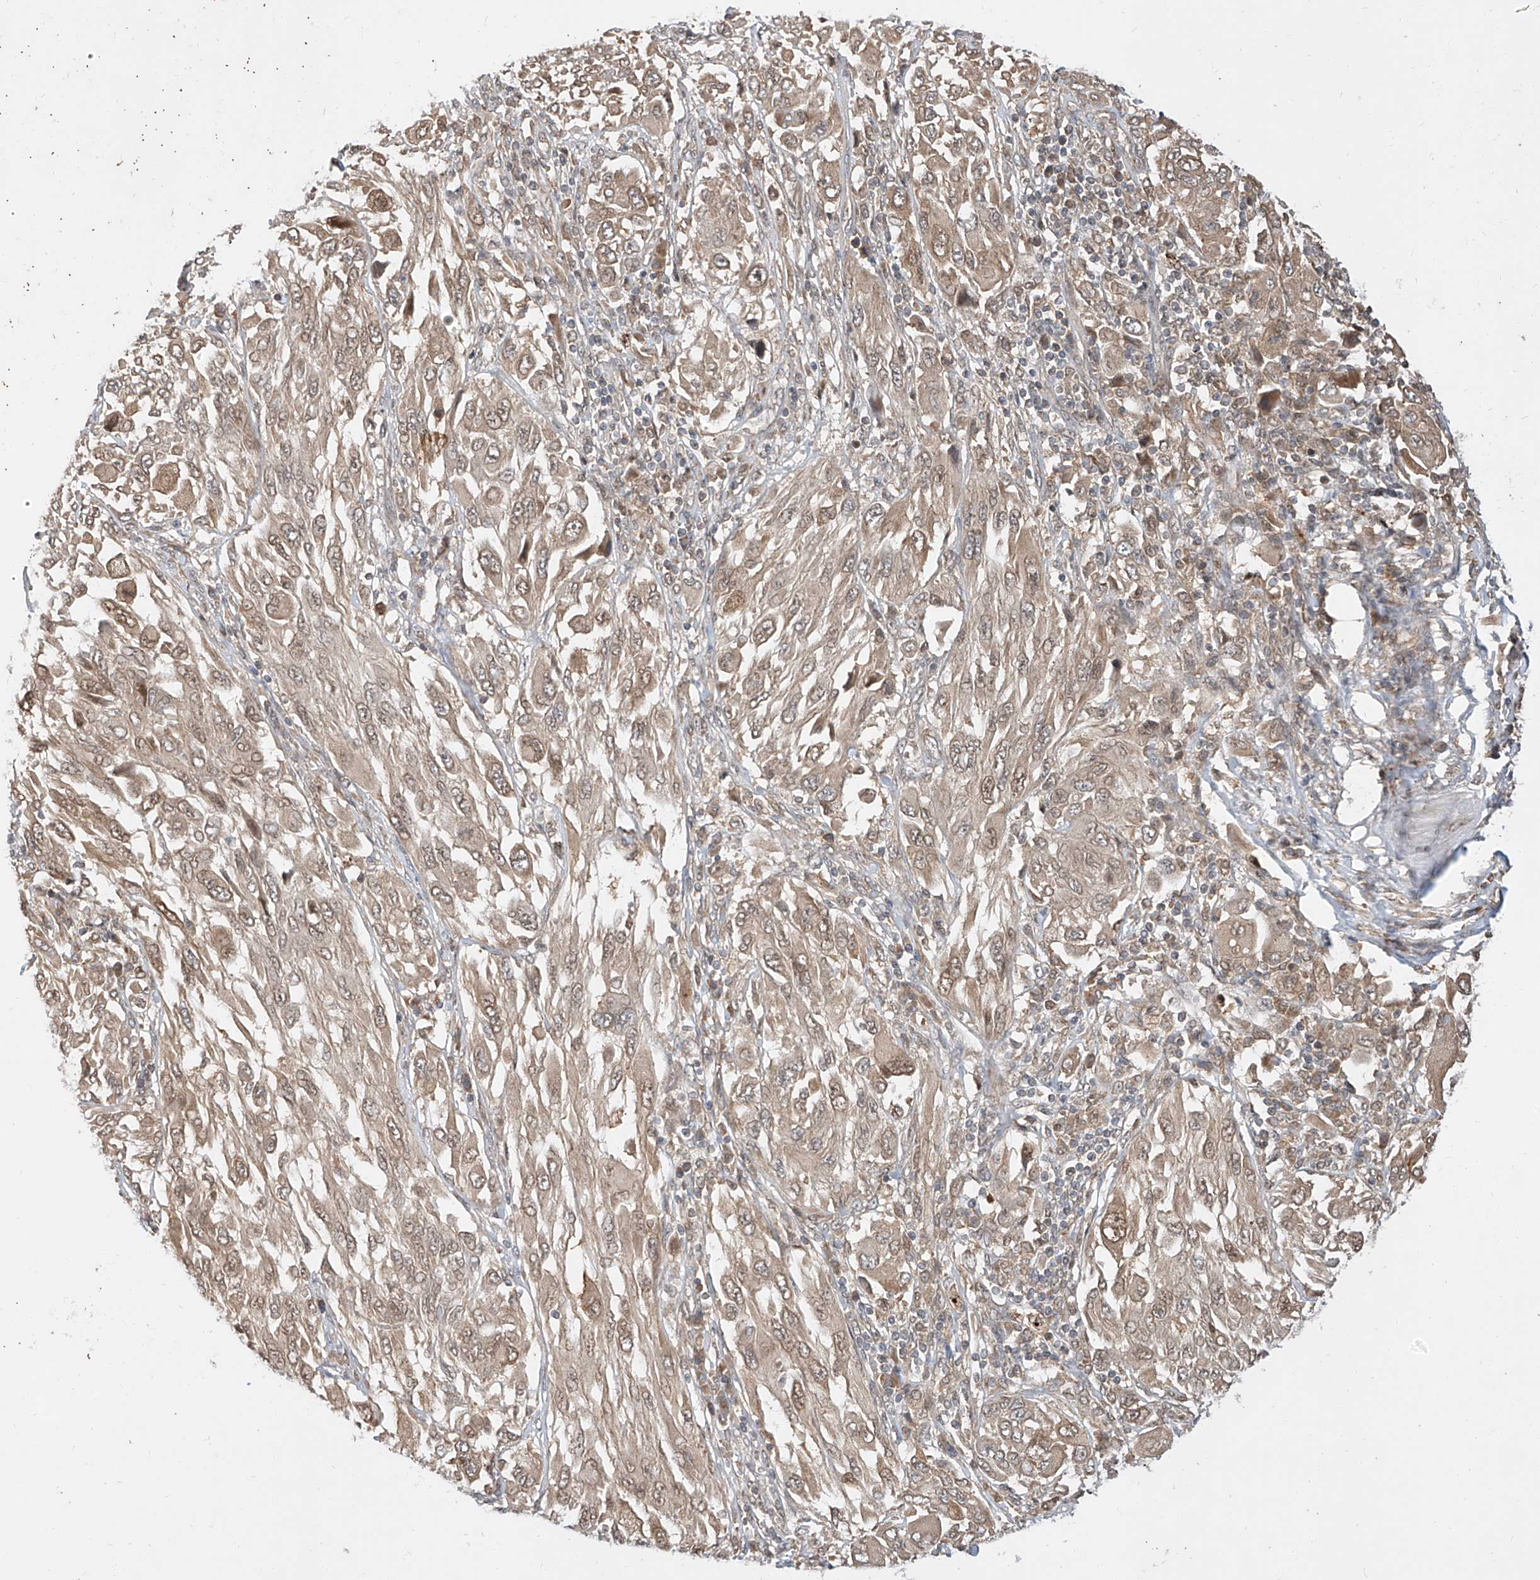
{"staining": {"intensity": "weak", "quantity": ">75%", "location": "cytoplasmic/membranous,nuclear"}, "tissue": "melanoma", "cell_type": "Tumor cells", "image_type": "cancer", "snomed": [{"axis": "morphology", "description": "Malignant melanoma, NOS"}, {"axis": "topography", "description": "Skin"}], "caption": "Melanoma stained for a protein shows weak cytoplasmic/membranous and nuclear positivity in tumor cells.", "gene": "DIRAS3", "patient": {"sex": "female", "age": 91}}